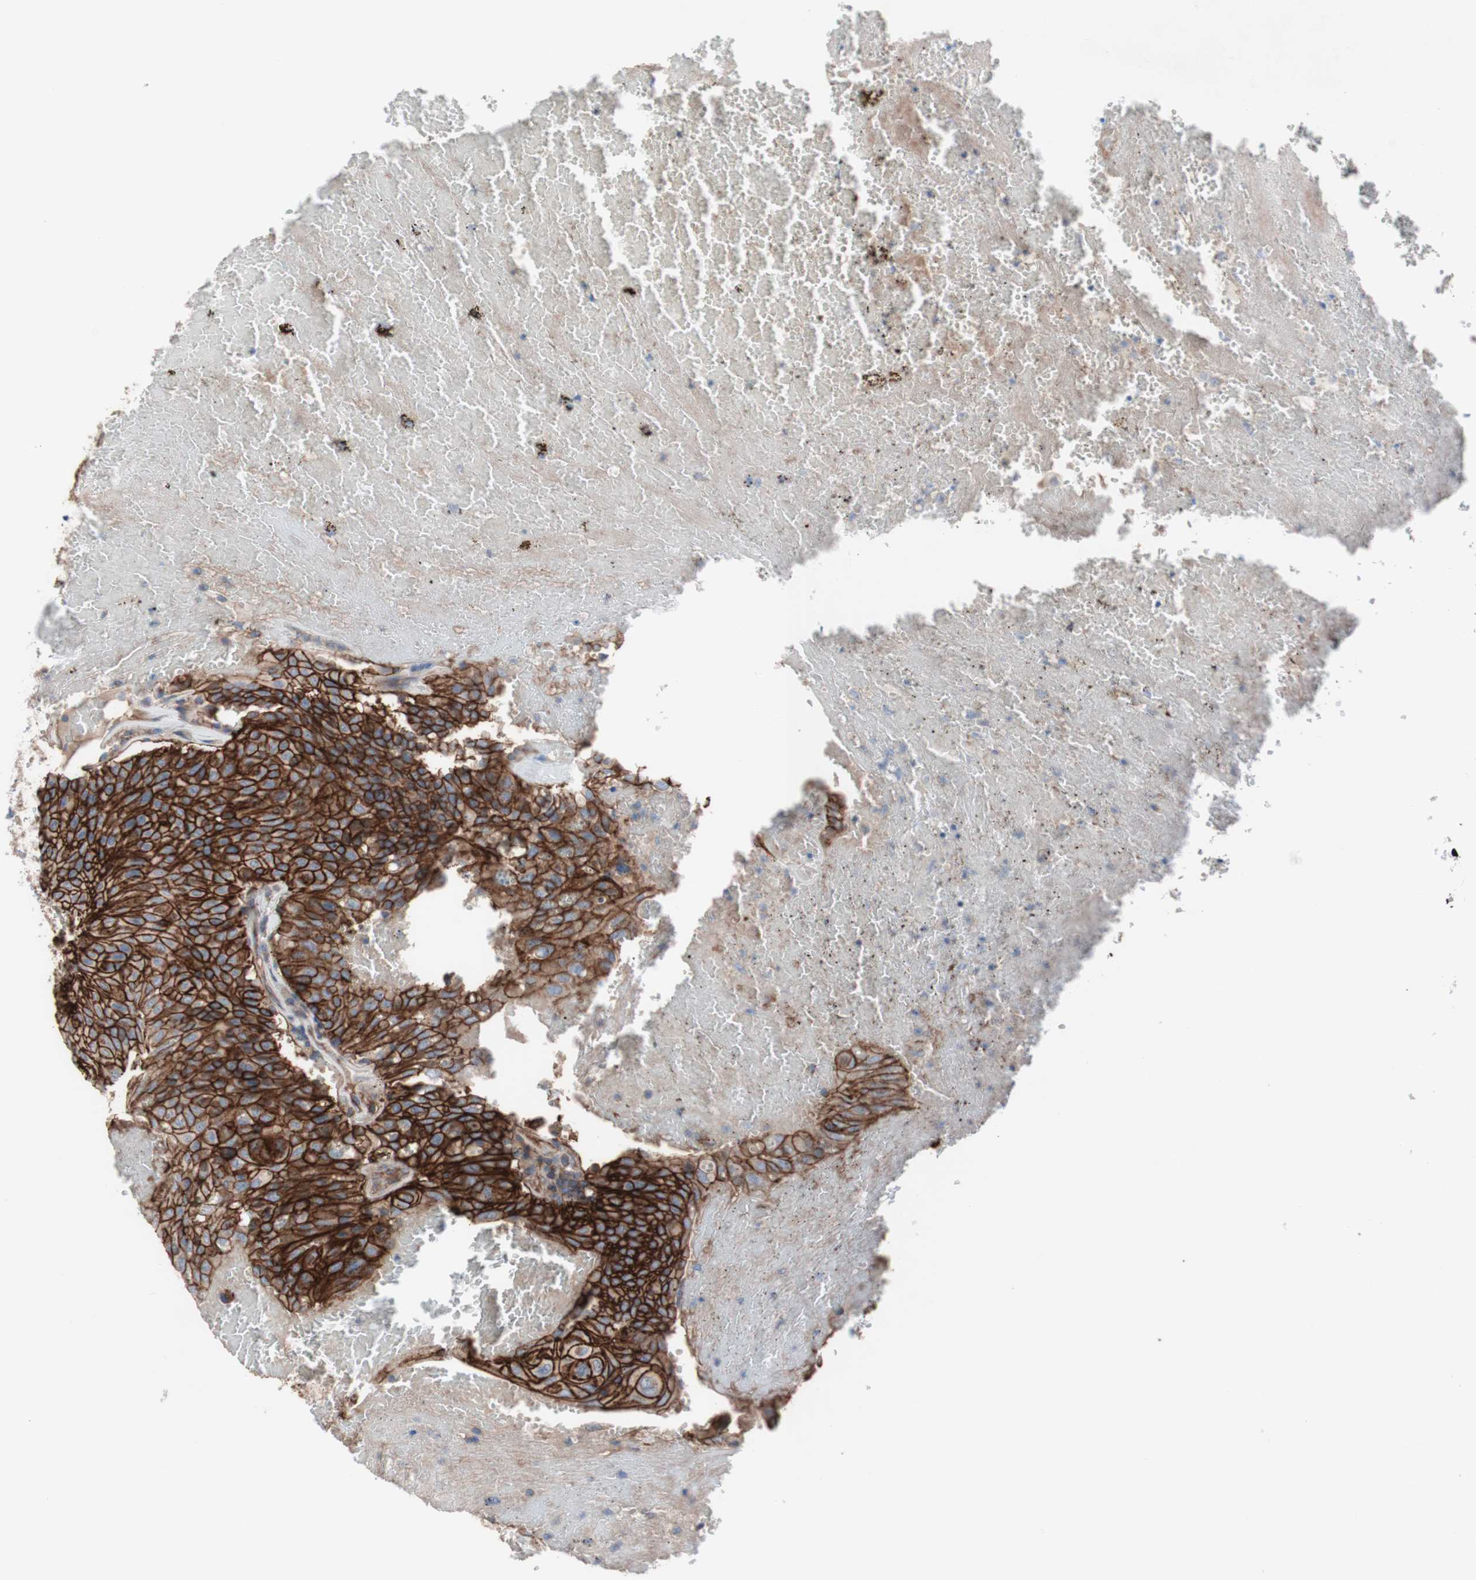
{"staining": {"intensity": "strong", "quantity": ">75%", "location": "cytoplasmic/membranous"}, "tissue": "urothelial cancer", "cell_type": "Tumor cells", "image_type": "cancer", "snomed": [{"axis": "morphology", "description": "Urothelial carcinoma, High grade"}, {"axis": "topography", "description": "Urinary bladder"}], "caption": "IHC image of human high-grade urothelial carcinoma stained for a protein (brown), which exhibits high levels of strong cytoplasmic/membranous staining in approximately >75% of tumor cells.", "gene": "CD46", "patient": {"sex": "male", "age": 66}}